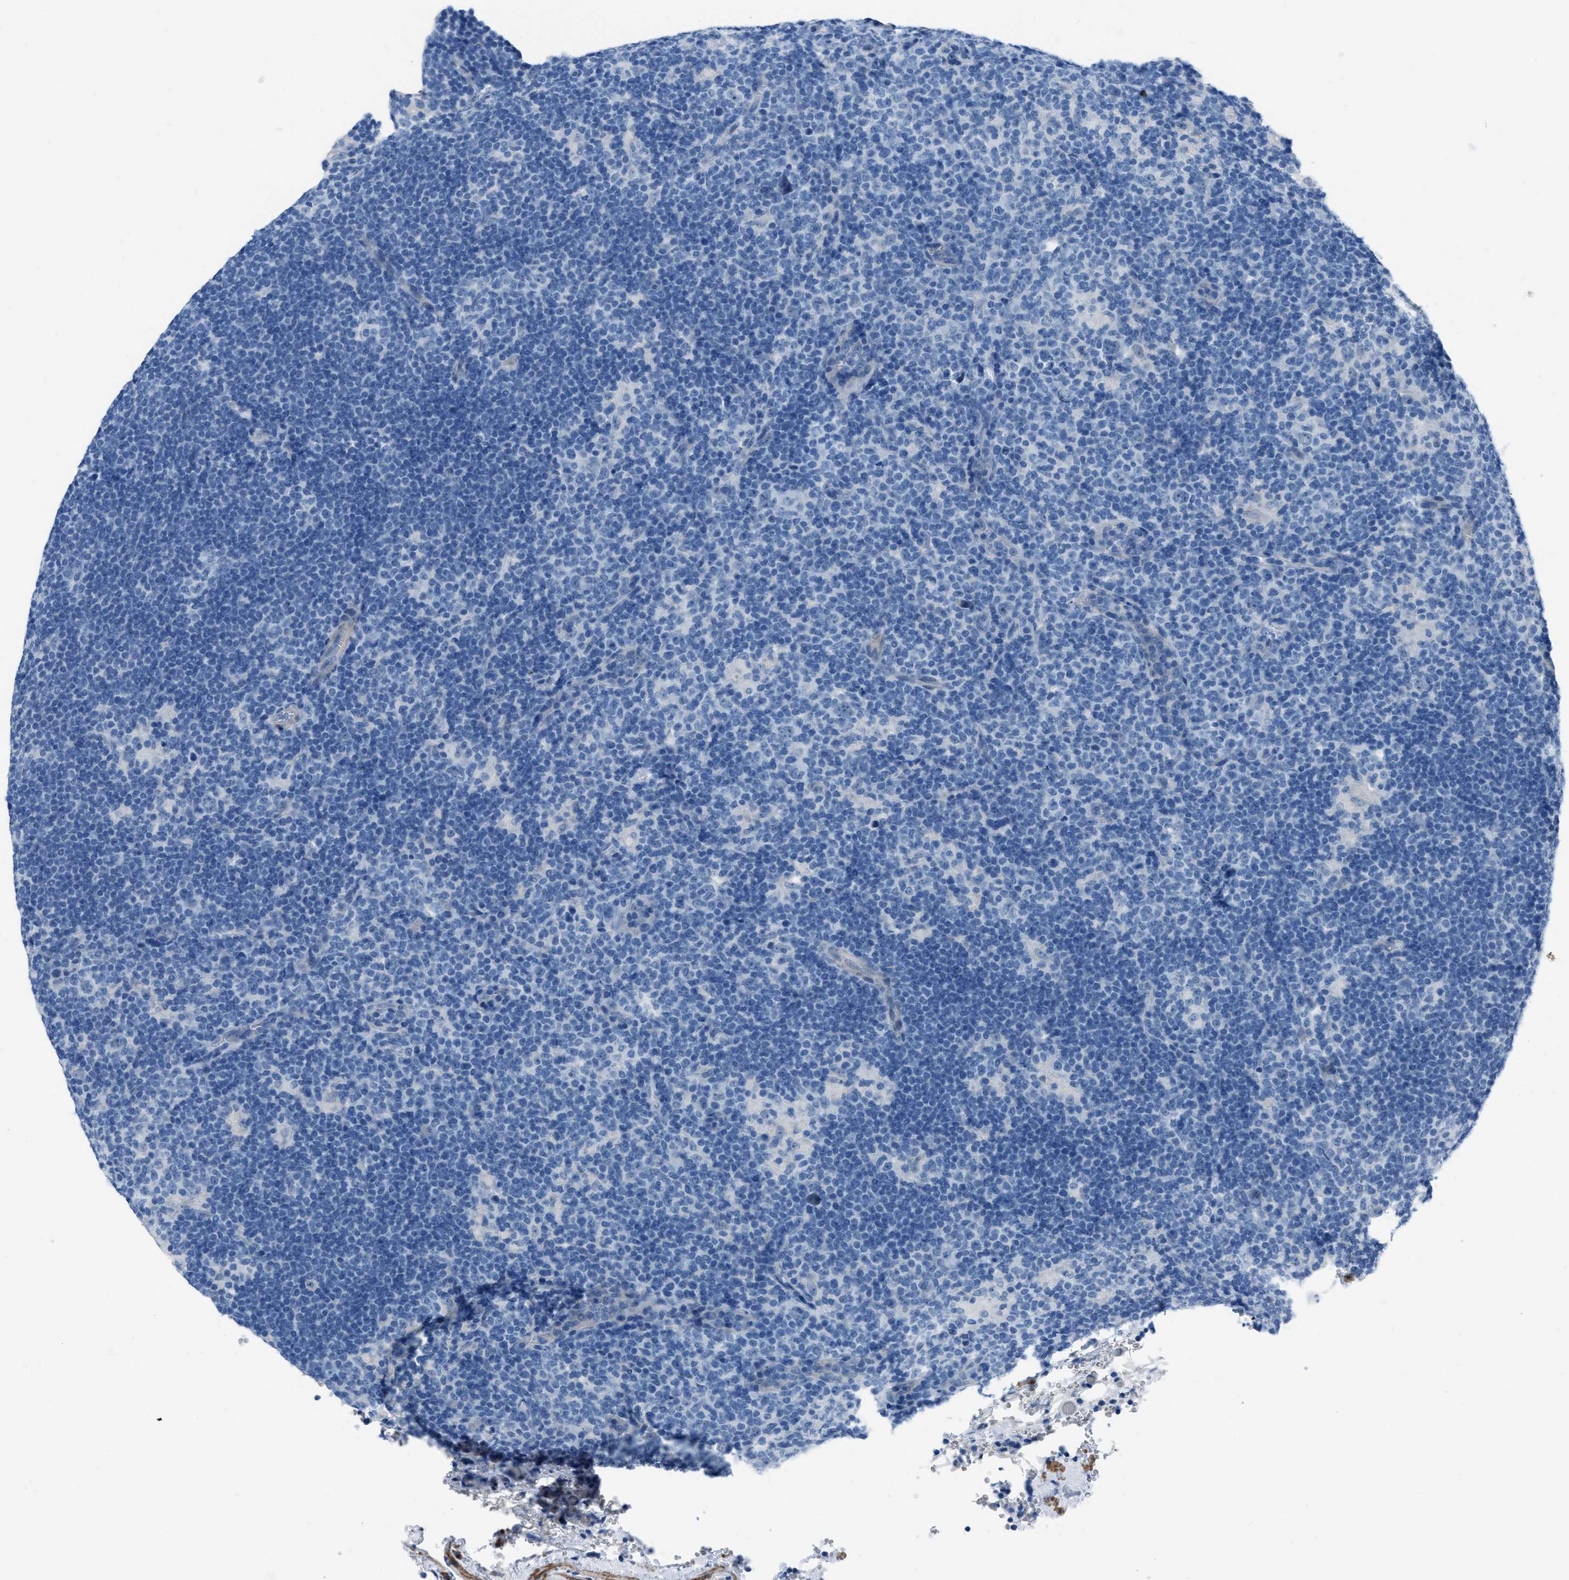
{"staining": {"intensity": "negative", "quantity": "none", "location": "none"}, "tissue": "lymphoma", "cell_type": "Tumor cells", "image_type": "cancer", "snomed": [{"axis": "morphology", "description": "Hodgkin's disease, NOS"}, {"axis": "topography", "description": "Lymph node"}], "caption": "Tumor cells show no significant staining in Hodgkin's disease. The staining was performed using DAB to visualize the protein expression in brown, while the nuclei were stained in blue with hematoxylin (Magnification: 20x).", "gene": "SPATC1L", "patient": {"sex": "female", "age": 57}}